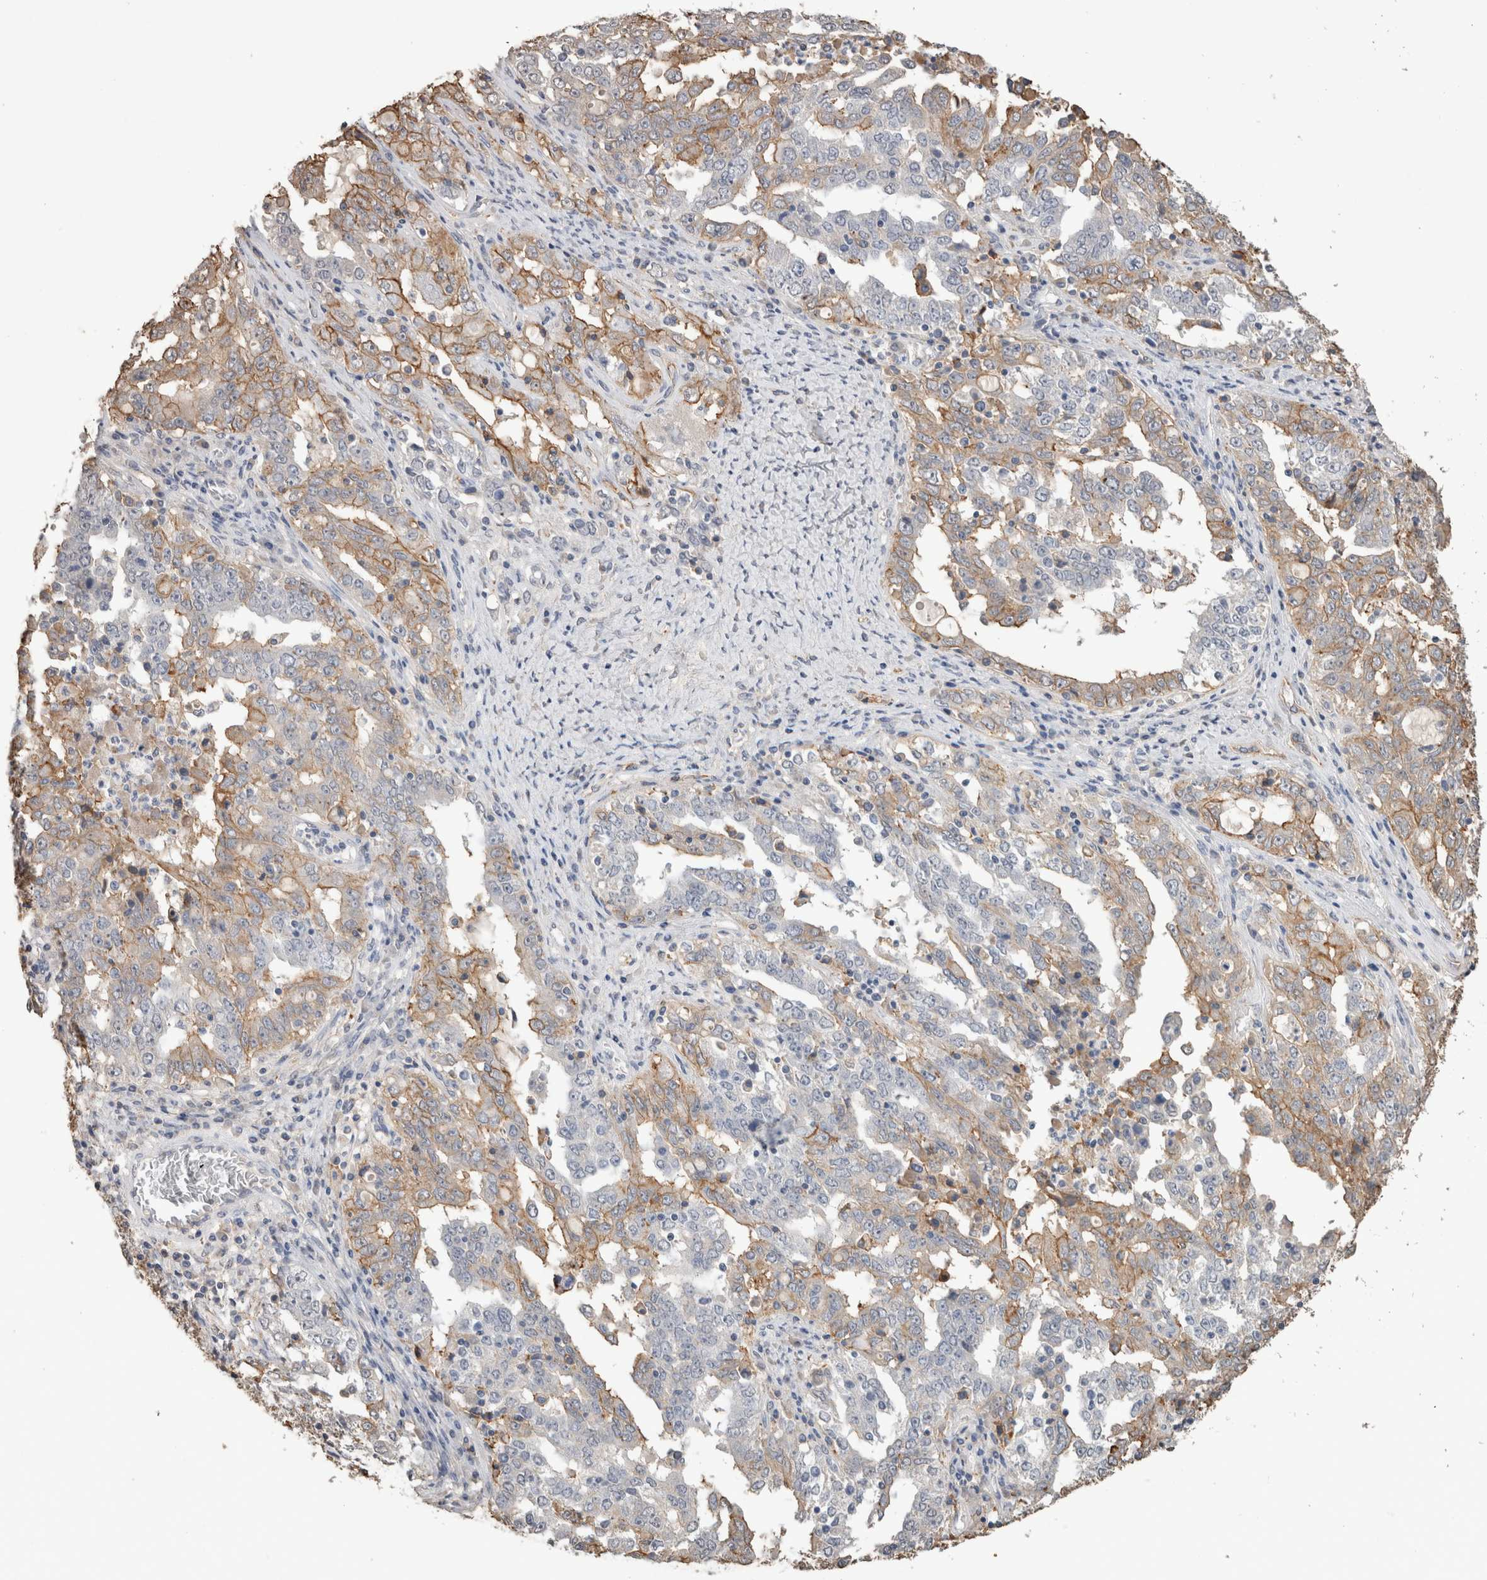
{"staining": {"intensity": "weak", "quantity": "25%-75%", "location": "cytoplasmic/membranous"}, "tissue": "ovarian cancer", "cell_type": "Tumor cells", "image_type": "cancer", "snomed": [{"axis": "morphology", "description": "Carcinoma, endometroid"}, {"axis": "topography", "description": "Ovary"}], "caption": "Endometroid carcinoma (ovarian) was stained to show a protein in brown. There is low levels of weak cytoplasmic/membranous positivity in about 25%-75% of tumor cells. (Stains: DAB (3,3'-diaminobenzidine) in brown, nuclei in blue, Microscopy: brightfield microscopy at high magnification).", "gene": "S100A10", "patient": {"sex": "female", "age": 62}}